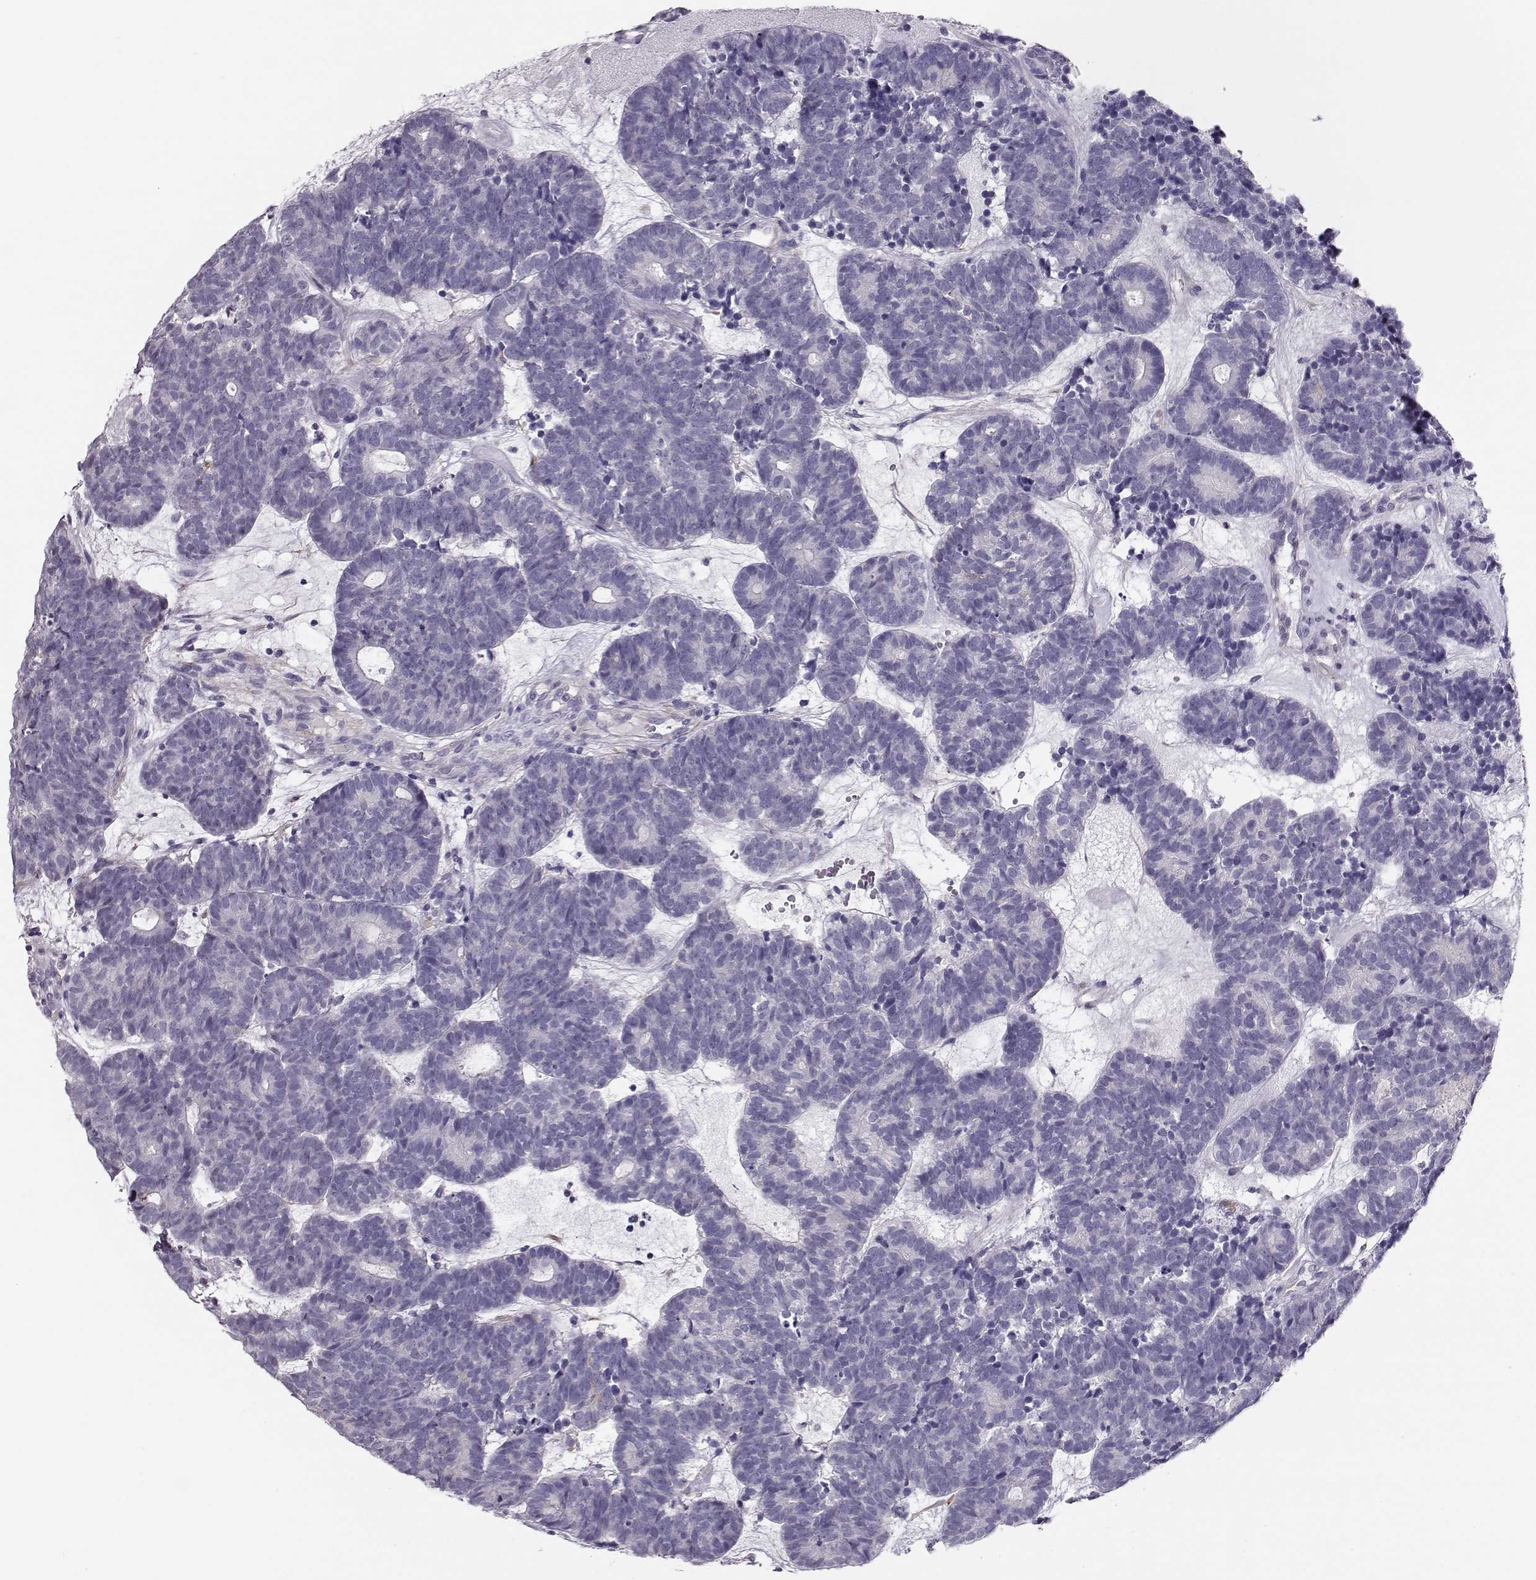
{"staining": {"intensity": "negative", "quantity": "none", "location": "none"}, "tissue": "head and neck cancer", "cell_type": "Tumor cells", "image_type": "cancer", "snomed": [{"axis": "morphology", "description": "Adenocarcinoma, NOS"}, {"axis": "topography", "description": "Head-Neck"}], "caption": "Immunohistochemistry (IHC) photomicrograph of neoplastic tissue: head and neck cancer stained with DAB (3,3'-diaminobenzidine) reveals no significant protein positivity in tumor cells. (DAB IHC visualized using brightfield microscopy, high magnification).", "gene": "RBM44", "patient": {"sex": "female", "age": 81}}